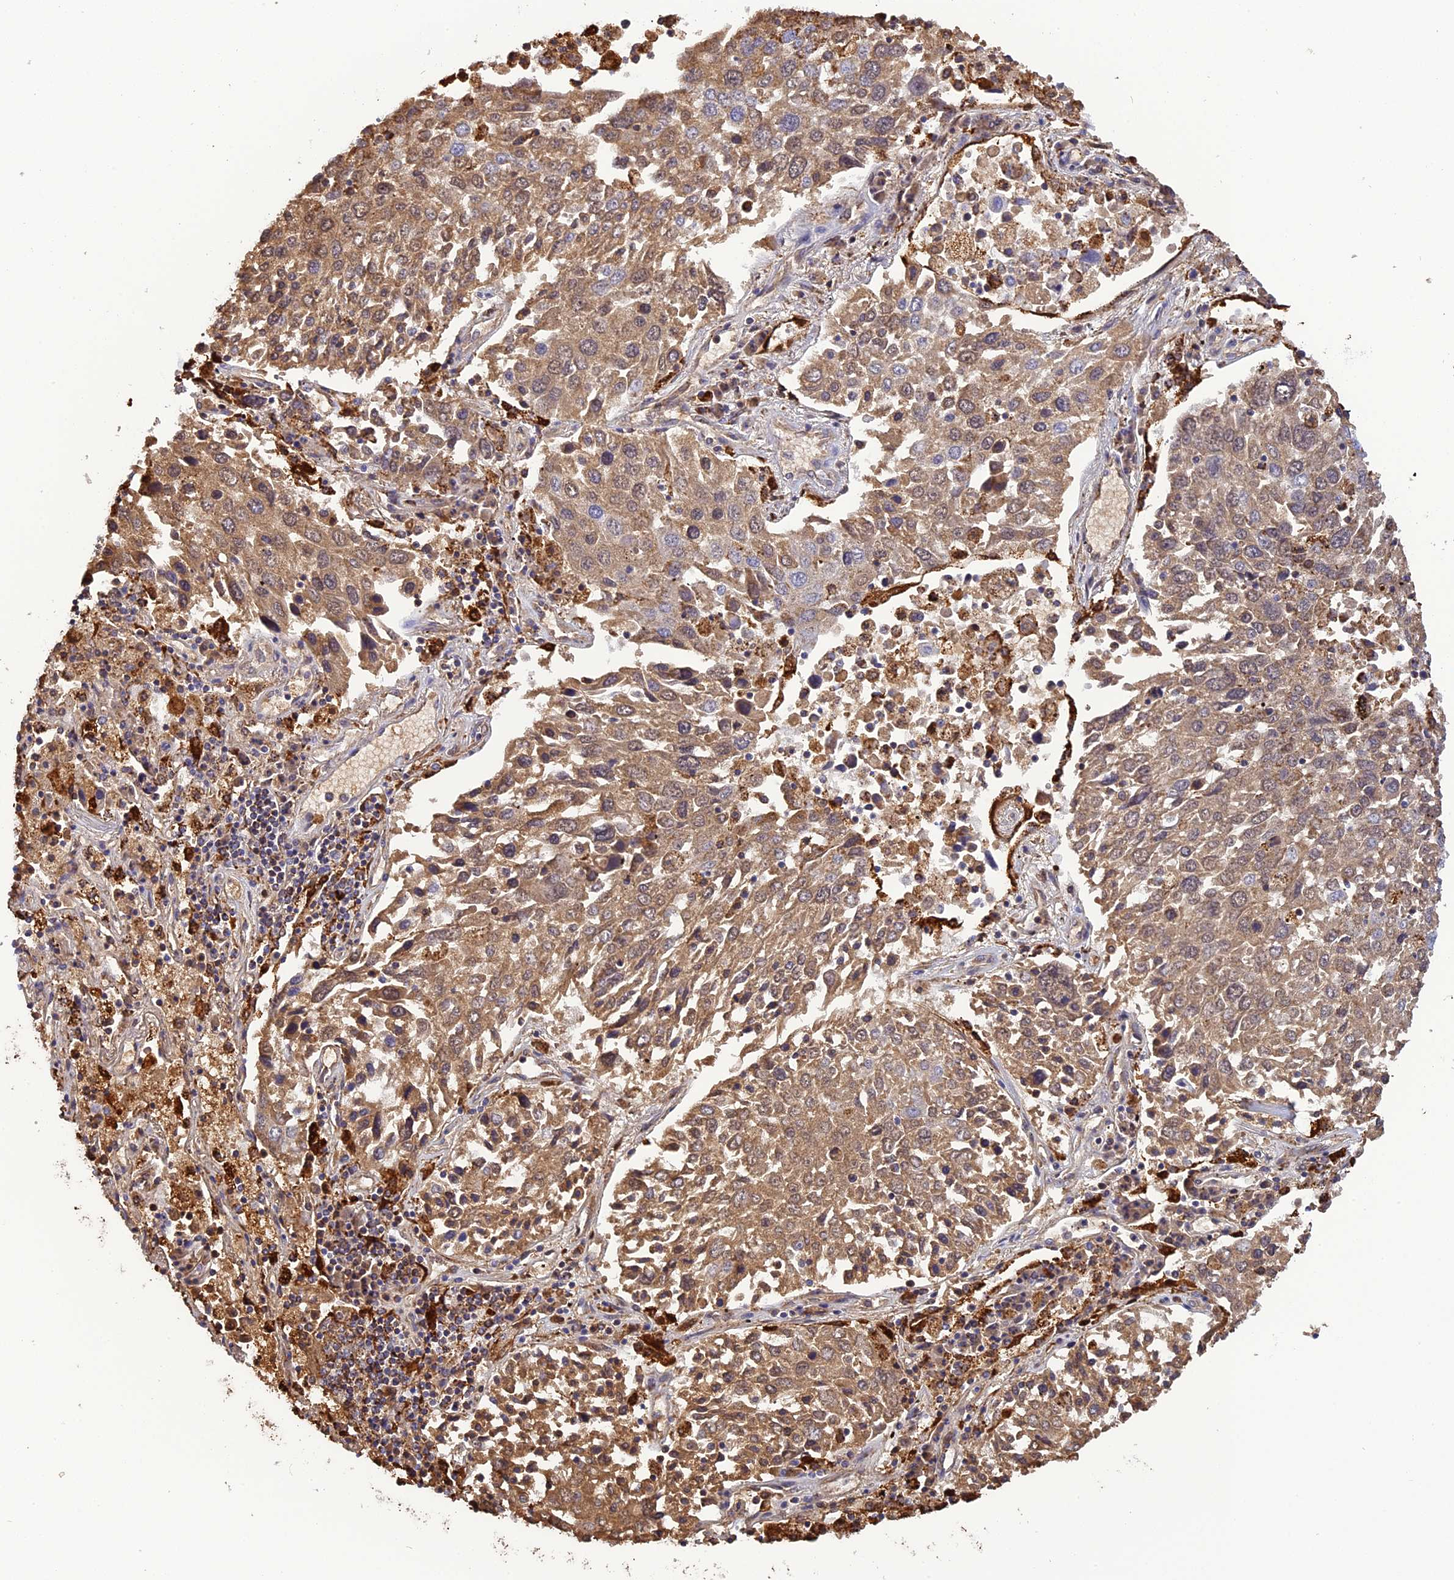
{"staining": {"intensity": "moderate", "quantity": ">75%", "location": "cytoplasmic/membranous"}, "tissue": "lung cancer", "cell_type": "Tumor cells", "image_type": "cancer", "snomed": [{"axis": "morphology", "description": "Squamous cell carcinoma, NOS"}, {"axis": "topography", "description": "Lung"}], "caption": "Tumor cells show medium levels of moderate cytoplasmic/membranous positivity in approximately >75% of cells in human lung cancer (squamous cell carcinoma). (IHC, brightfield microscopy, high magnification).", "gene": "KCNG1", "patient": {"sex": "male", "age": 65}}